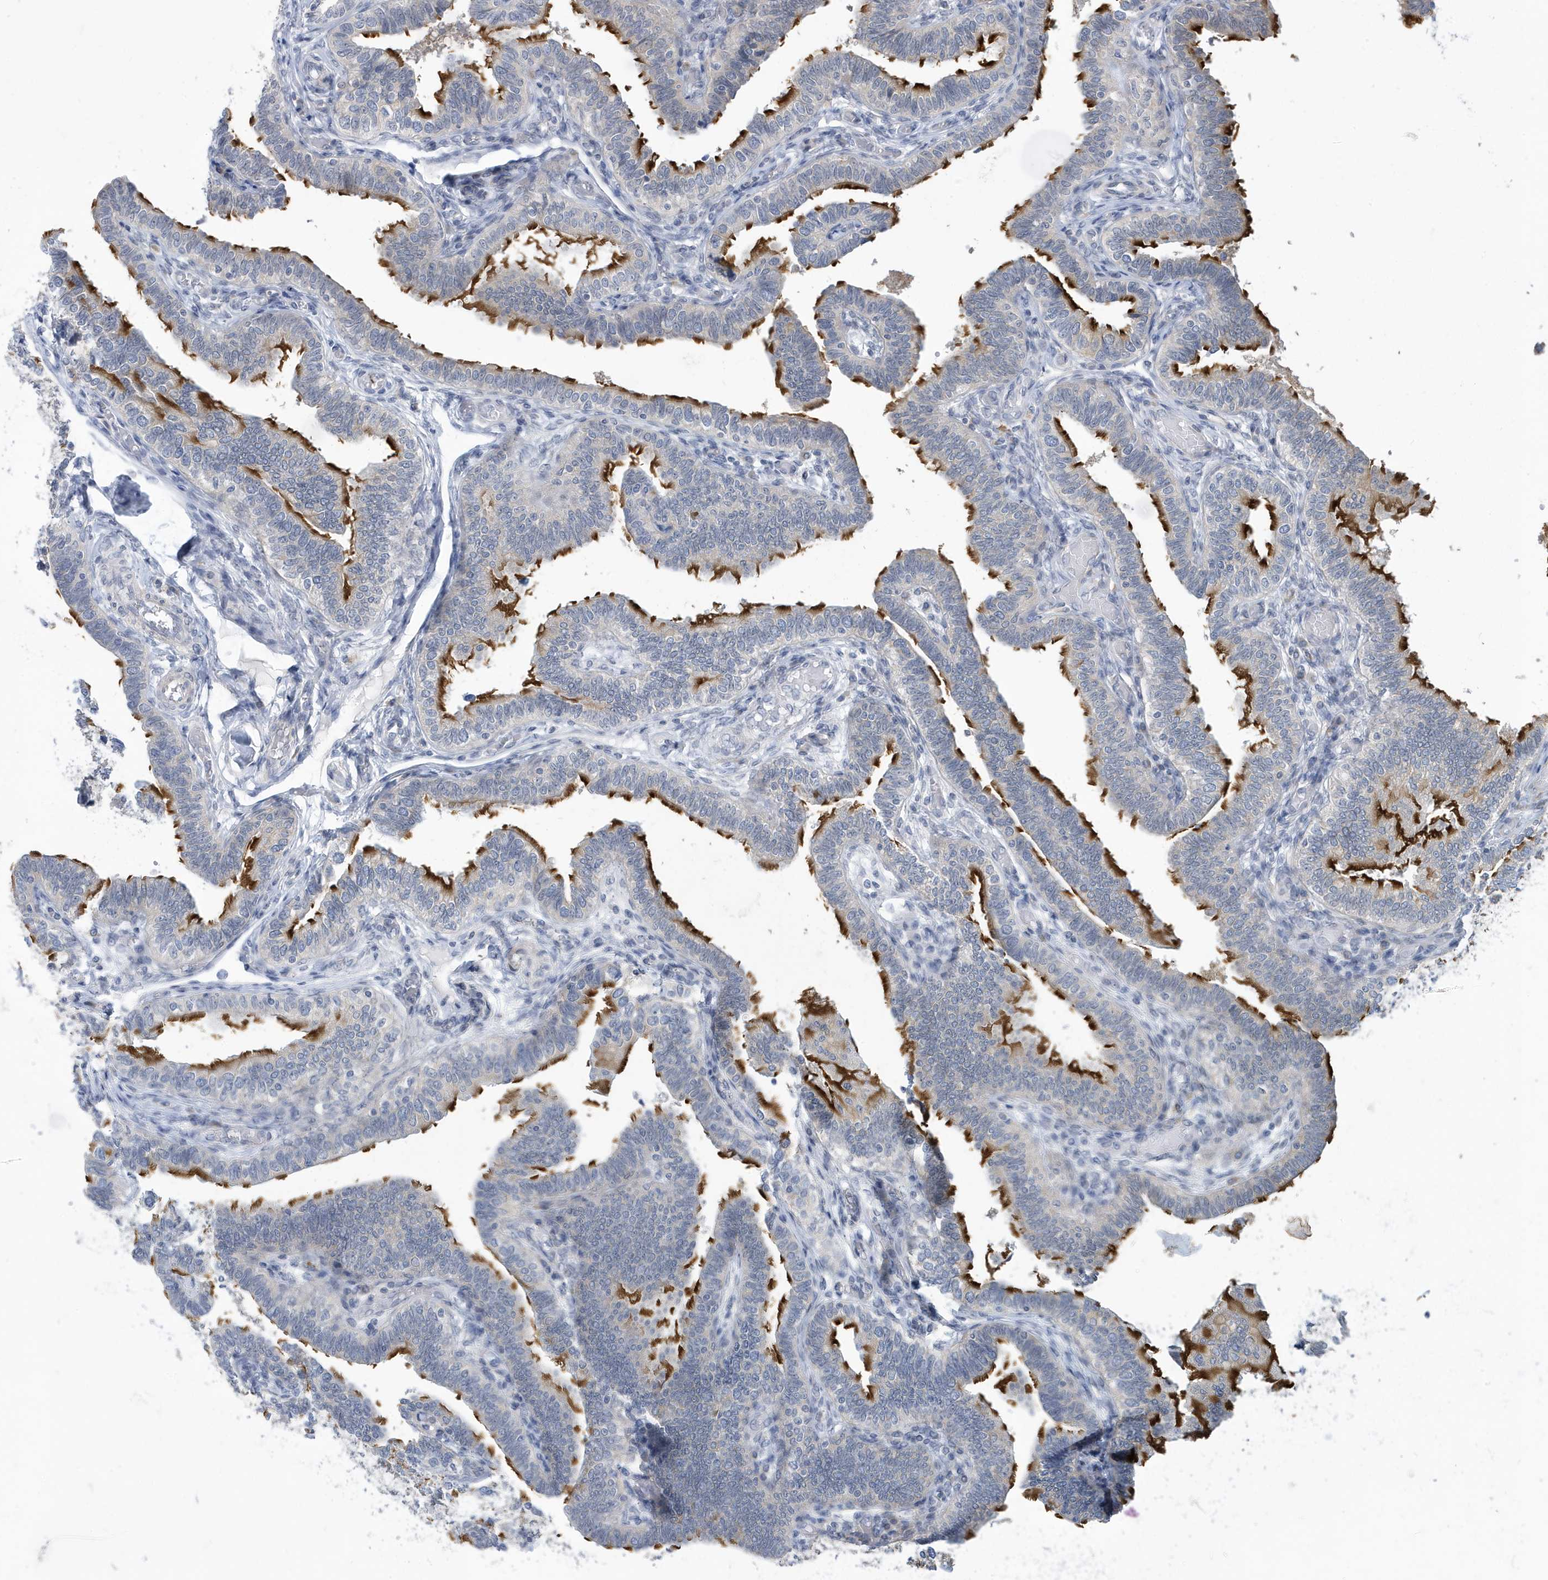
{"staining": {"intensity": "strong", "quantity": "25%-75%", "location": "cytoplasmic/membranous"}, "tissue": "fallopian tube", "cell_type": "Glandular cells", "image_type": "normal", "snomed": [{"axis": "morphology", "description": "Normal tissue, NOS"}, {"axis": "topography", "description": "Fallopian tube"}], "caption": "About 25%-75% of glandular cells in normal fallopian tube reveal strong cytoplasmic/membranous protein positivity as visualized by brown immunohistochemical staining.", "gene": "ZNF654", "patient": {"sex": "female", "age": 39}}